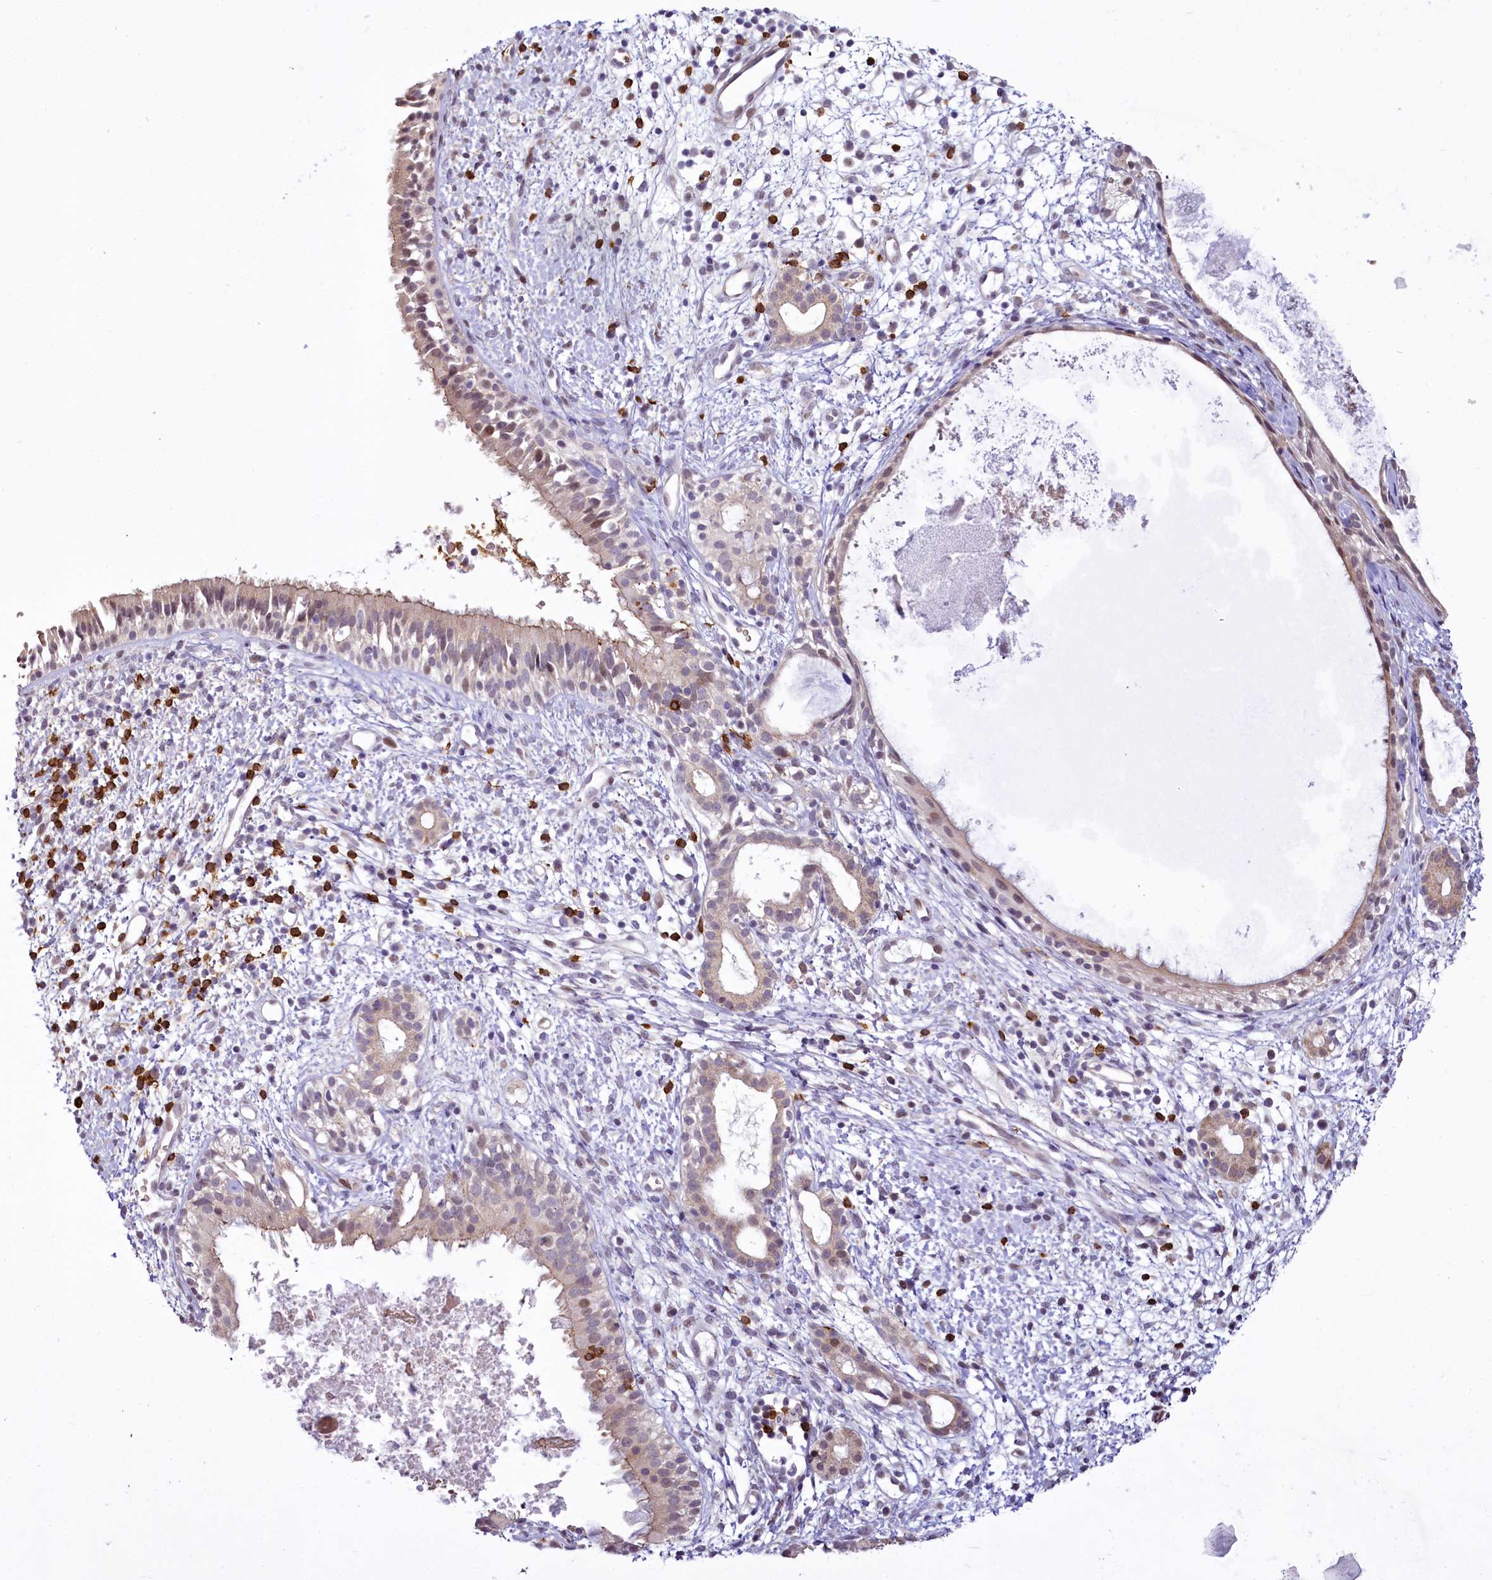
{"staining": {"intensity": "weak", "quantity": "<25%", "location": "cytoplasmic/membranous"}, "tissue": "nasopharynx", "cell_type": "Respiratory epithelial cells", "image_type": "normal", "snomed": [{"axis": "morphology", "description": "Normal tissue, NOS"}, {"axis": "topography", "description": "Nasopharynx"}], "caption": "Respiratory epithelial cells are negative for protein expression in unremarkable human nasopharynx.", "gene": "BANK1", "patient": {"sex": "male", "age": 22}}